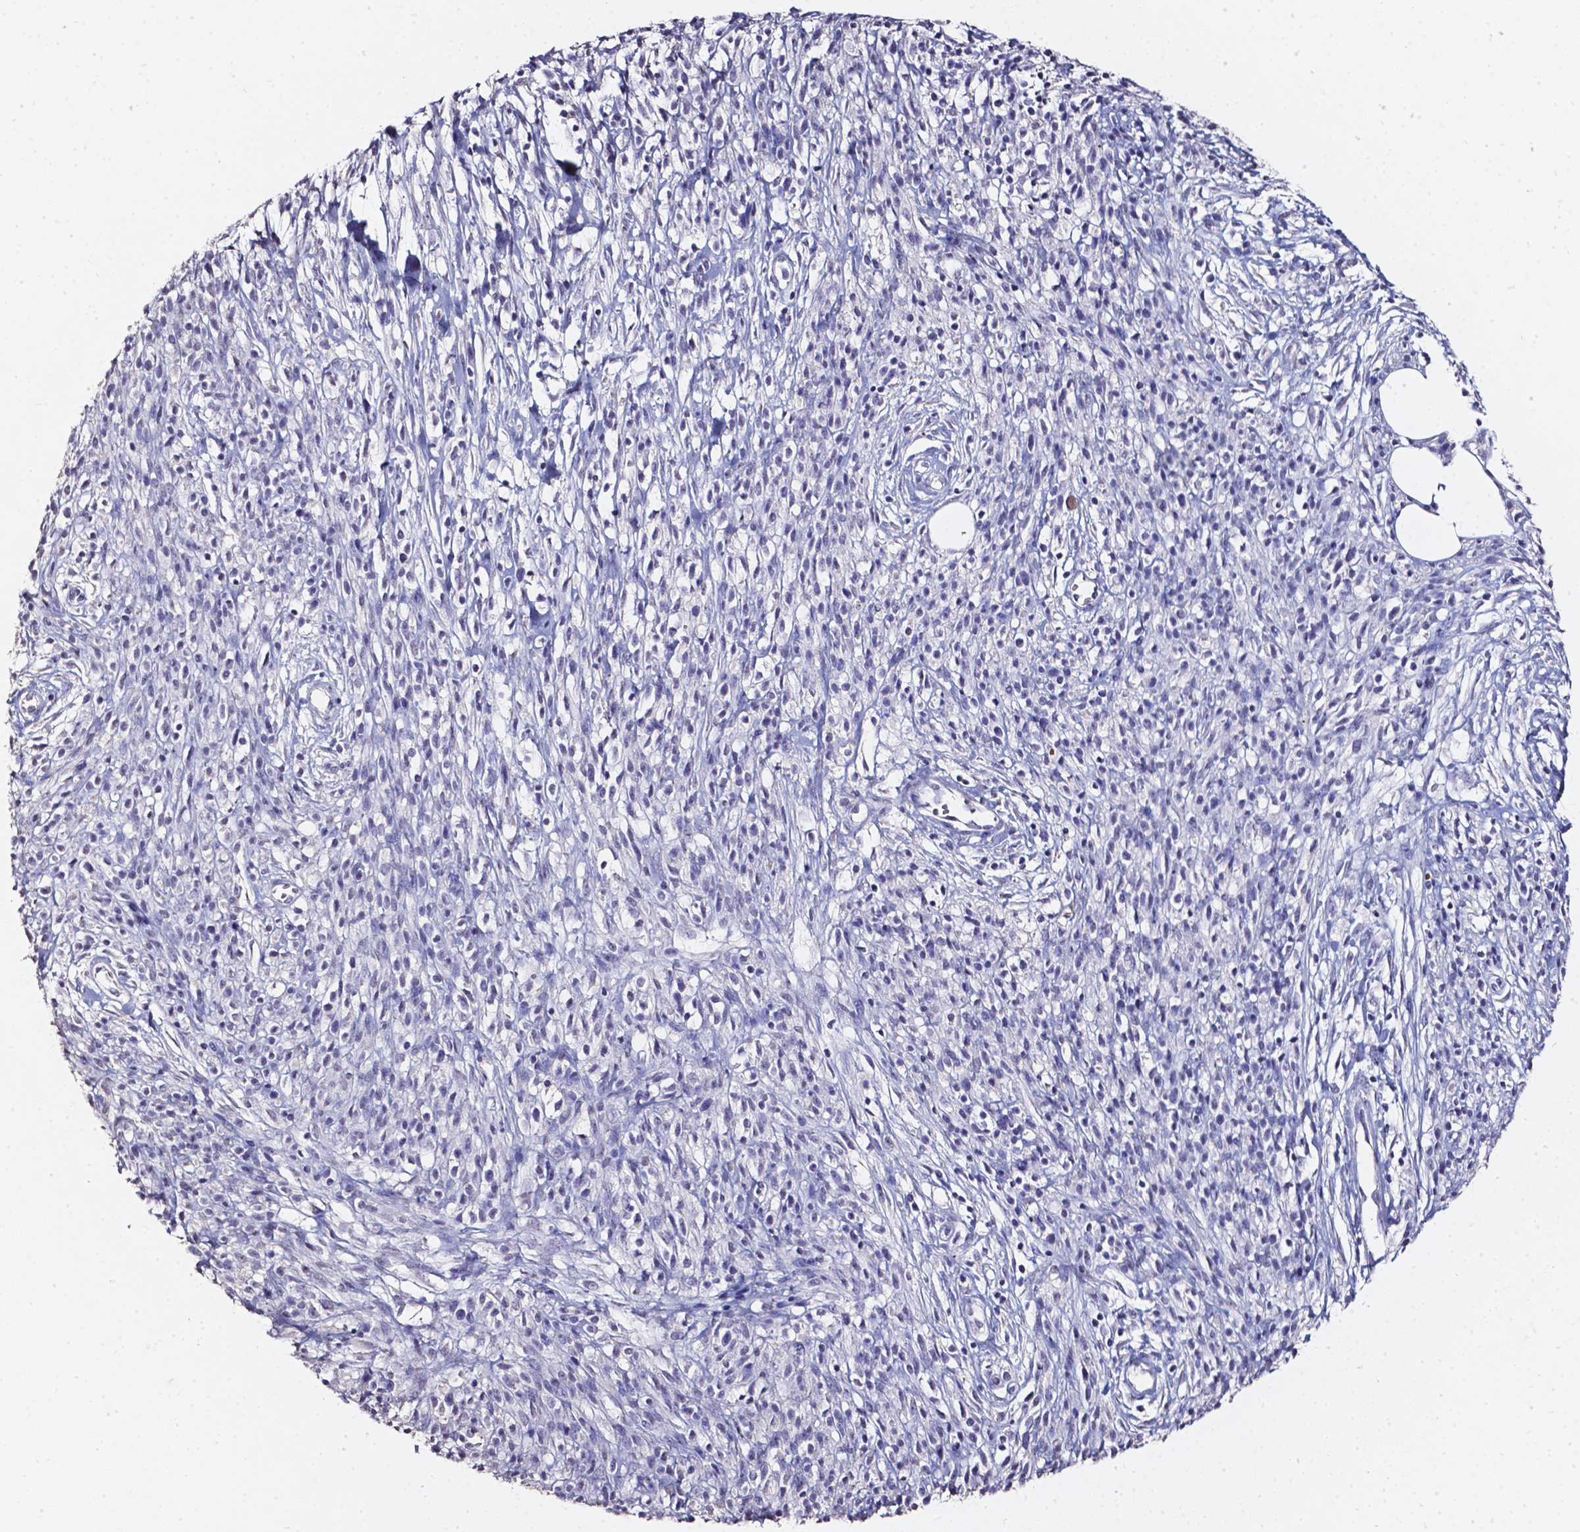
{"staining": {"intensity": "negative", "quantity": "none", "location": "none"}, "tissue": "melanoma", "cell_type": "Tumor cells", "image_type": "cancer", "snomed": [{"axis": "morphology", "description": "Malignant melanoma, NOS"}, {"axis": "topography", "description": "Skin"}, {"axis": "topography", "description": "Skin of trunk"}], "caption": "Immunohistochemical staining of human malignant melanoma reveals no significant positivity in tumor cells. (Brightfield microscopy of DAB (3,3'-diaminobenzidine) immunohistochemistry at high magnification).", "gene": "AKR1B10", "patient": {"sex": "male", "age": 74}}